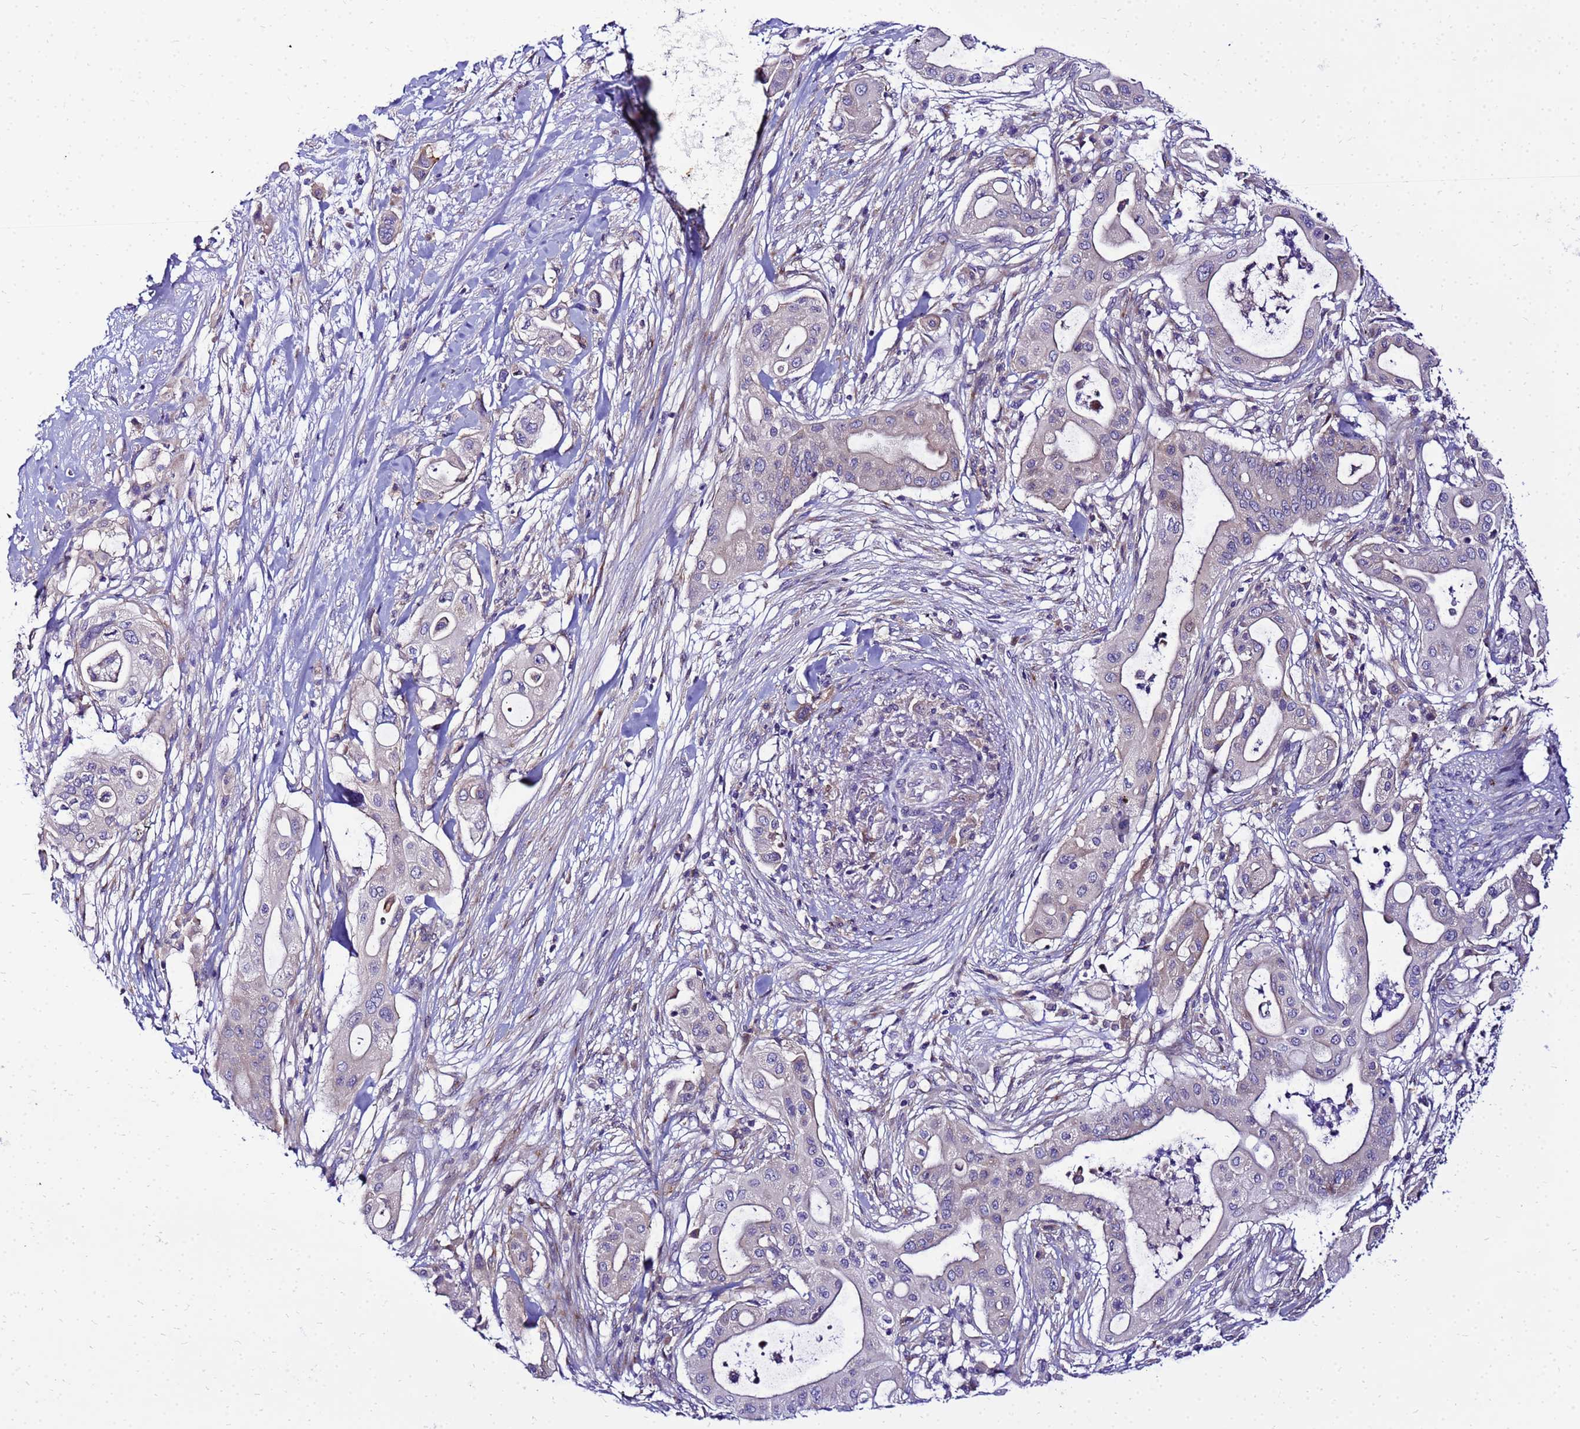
{"staining": {"intensity": "negative", "quantity": "none", "location": "none"}, "tissue": "pancreatic cancer", "cell_type": "Tumor cells", "image_type": "cancer", "snomed": [{"axis": "morphology", "description": "Adenocarcinoma, NOS"}, {"axis": "topography", "description": "Pancreas"}], "caption": "Tumor cells are negative for brown protein staining in adenocarcinoma (pancreatic).", "gene": "HERC5", "patient": {"sex": "male", "age": 68}}